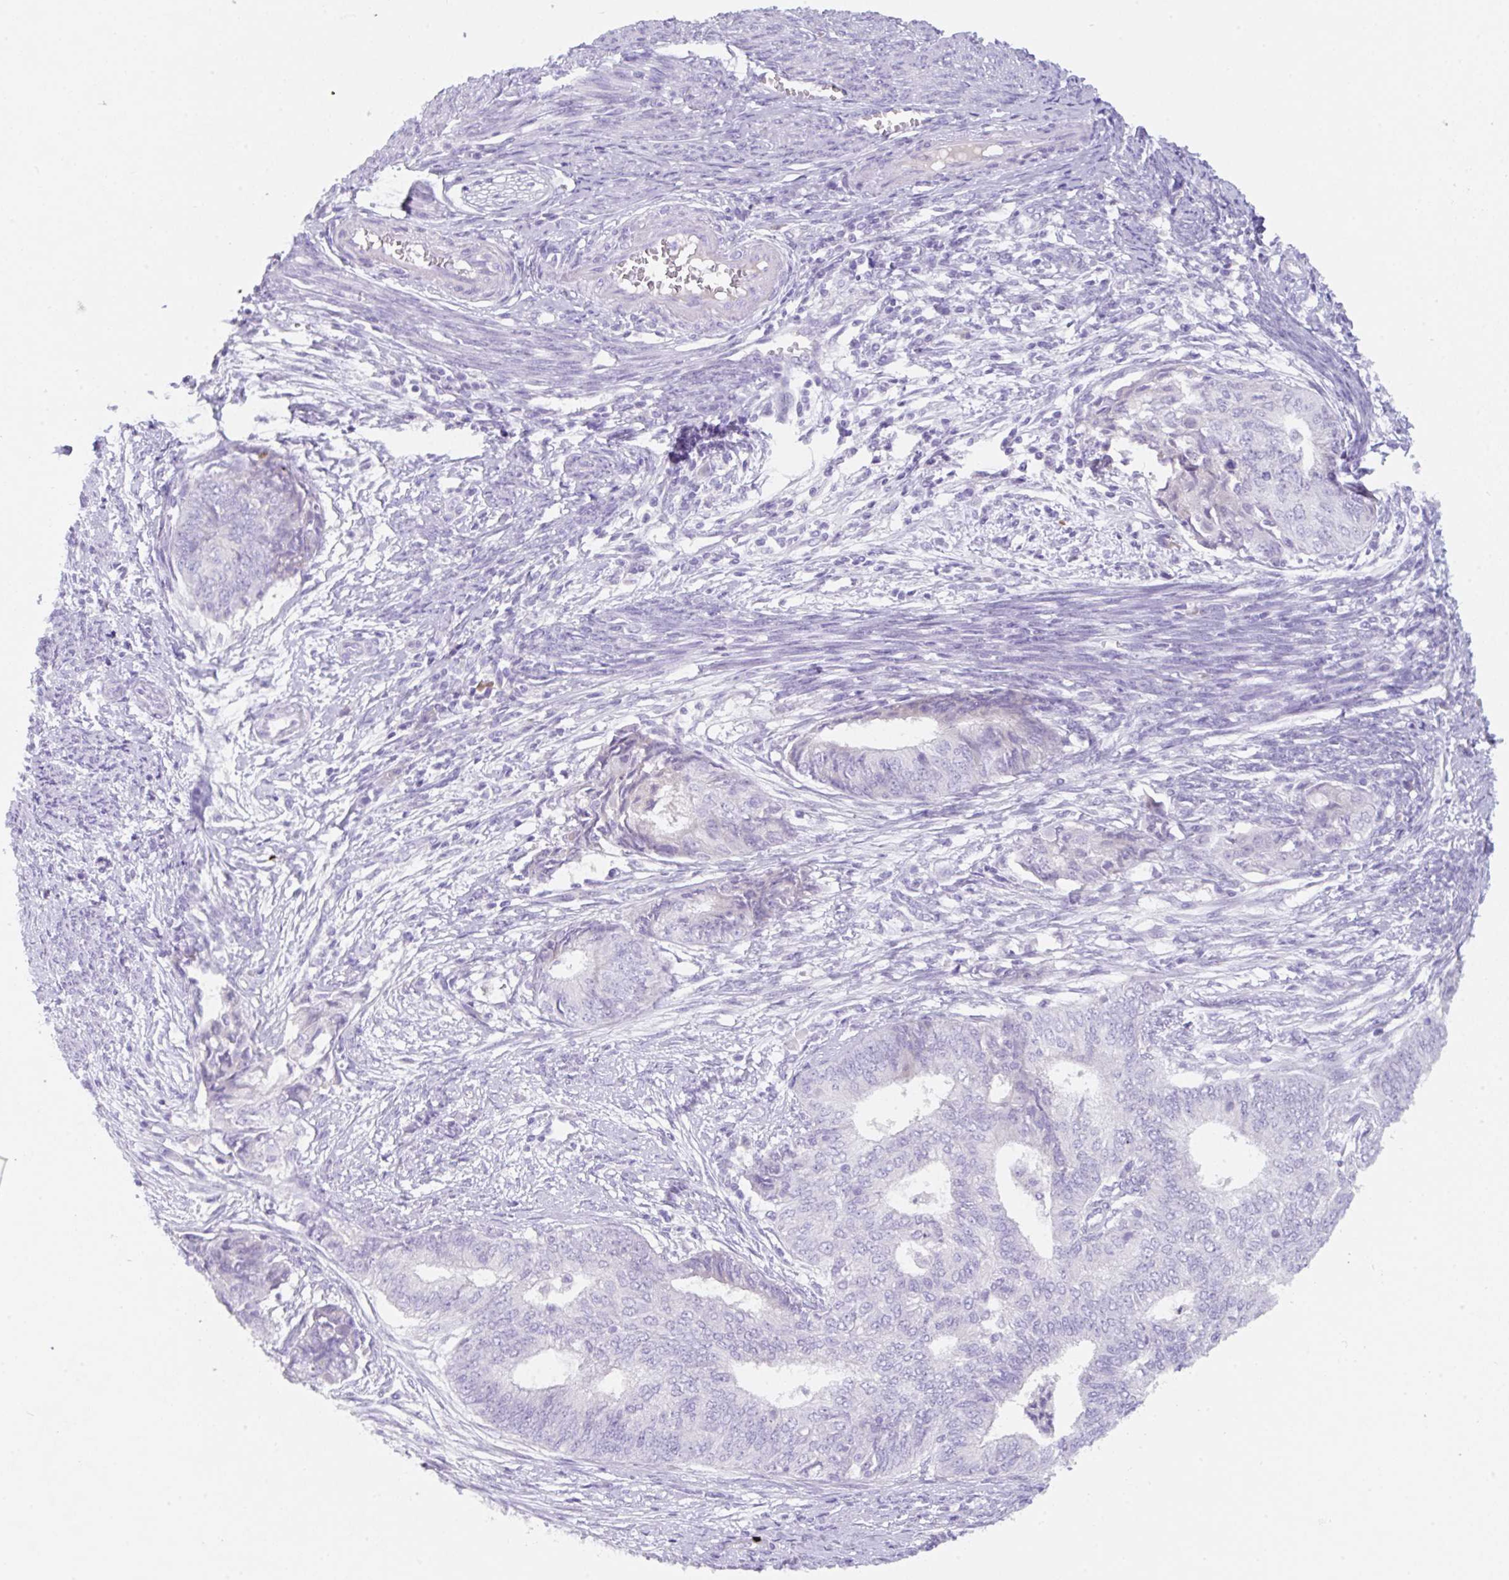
{"staining": {"intensity": "negative", "quantity": "none", "location": "none"}, "tissue": "endometrial cancer", "cell_type": "Tumor cells", "image_type": "cancer", "snomed": [{"axis": "morphology", "description": "Adenocarcinoma, NOS"}, {"axis": "topography", "description": "Endometrium"}], "caption": "There is no significant positivity in tumor cells of adenocarcinoma (endometrial).", "gene": "KLK8", "patient": {"sex": "female", "age": 62}}